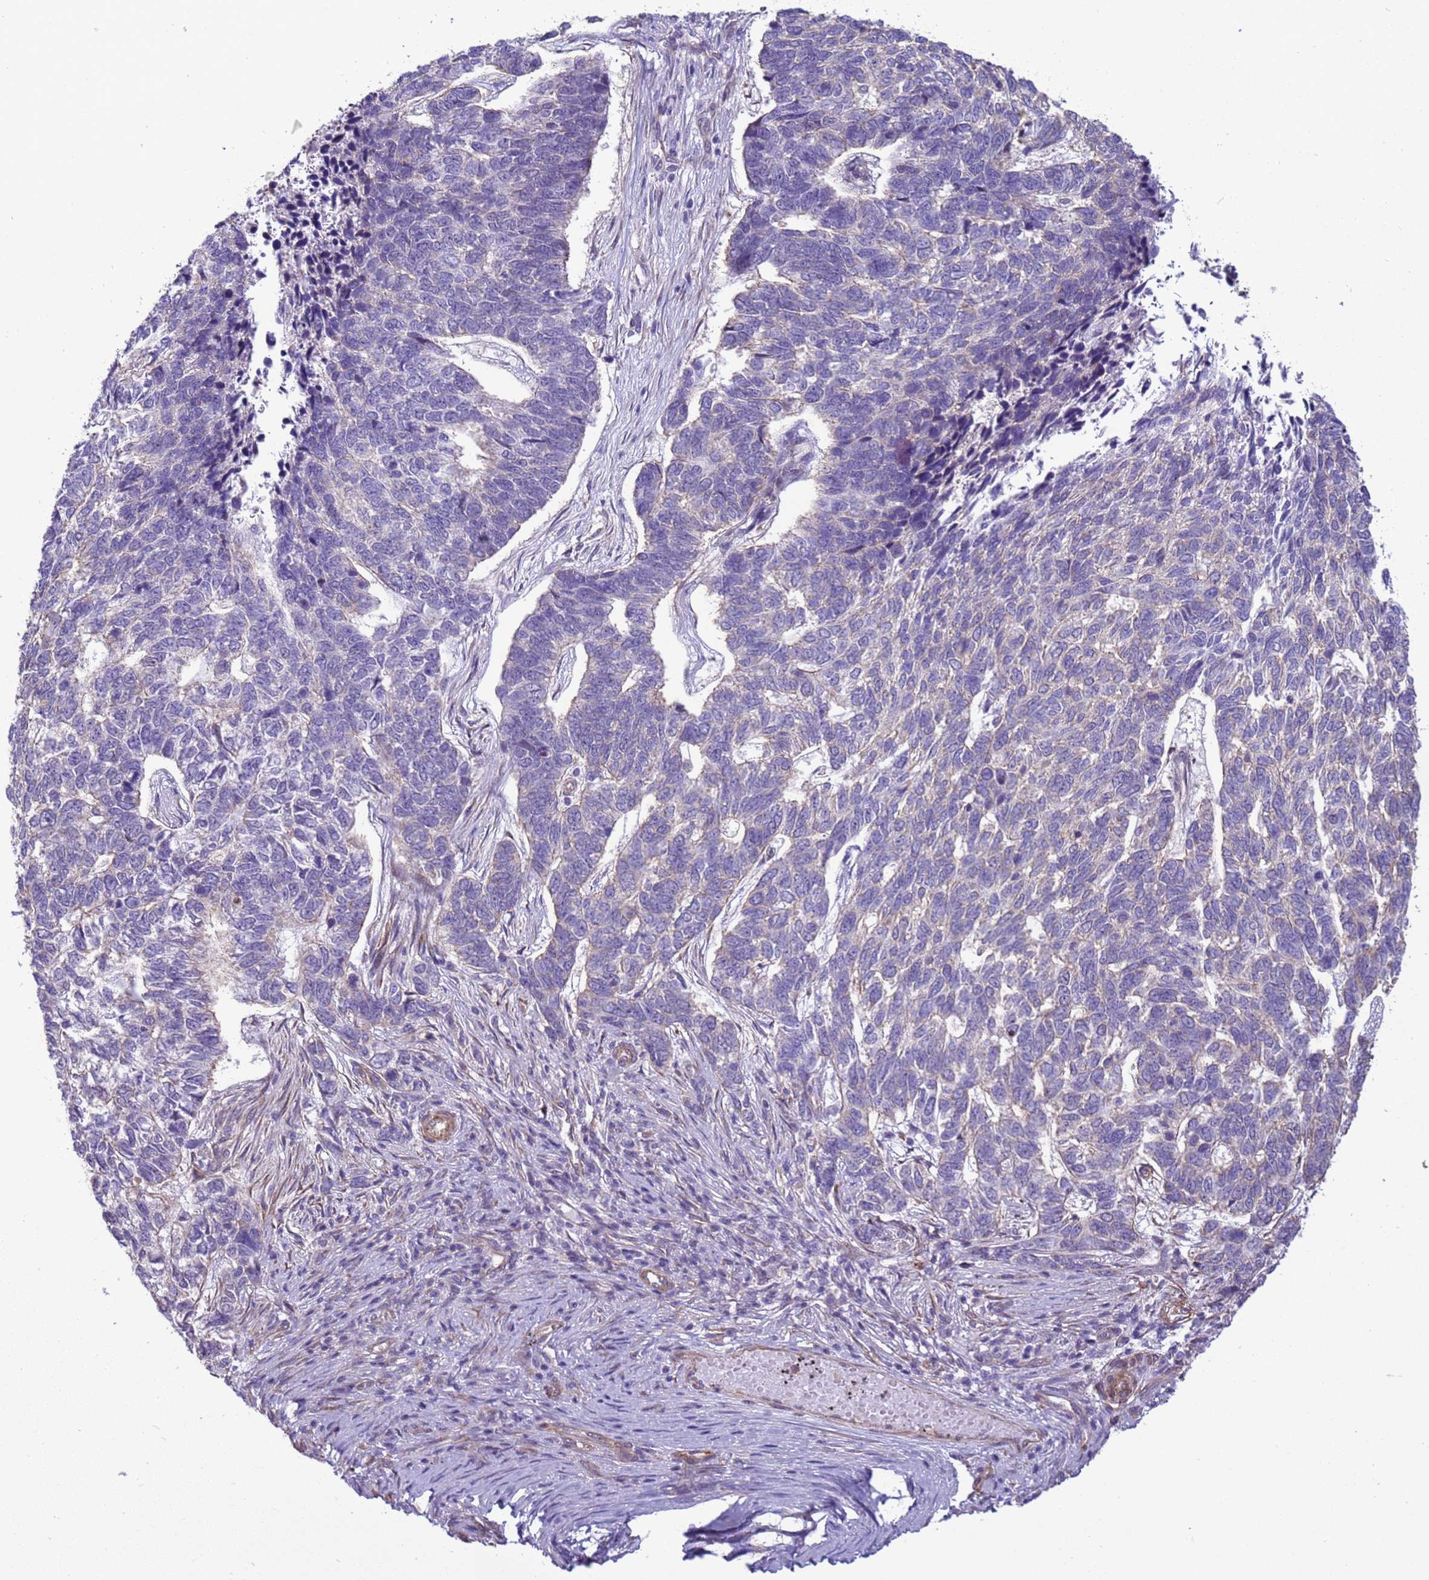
{"staining": {"intensity": "negative", "quantity": "none", "location": "none"}, "tissue": "skin cancer", "cell_type": "Tumor cells", "image_type": "cancer", "snomed": [{"axis": "morphology", "description": "Basal cell carcinoma"}, {"axis": "topography", "description": "Skin"}], "caption": "Photomicrograph shows no significant protein staining in tumor cells of skin basal cell carcinoma.", "gene": "ITGB4", "patient": {"sex": "female", "age": 65}}